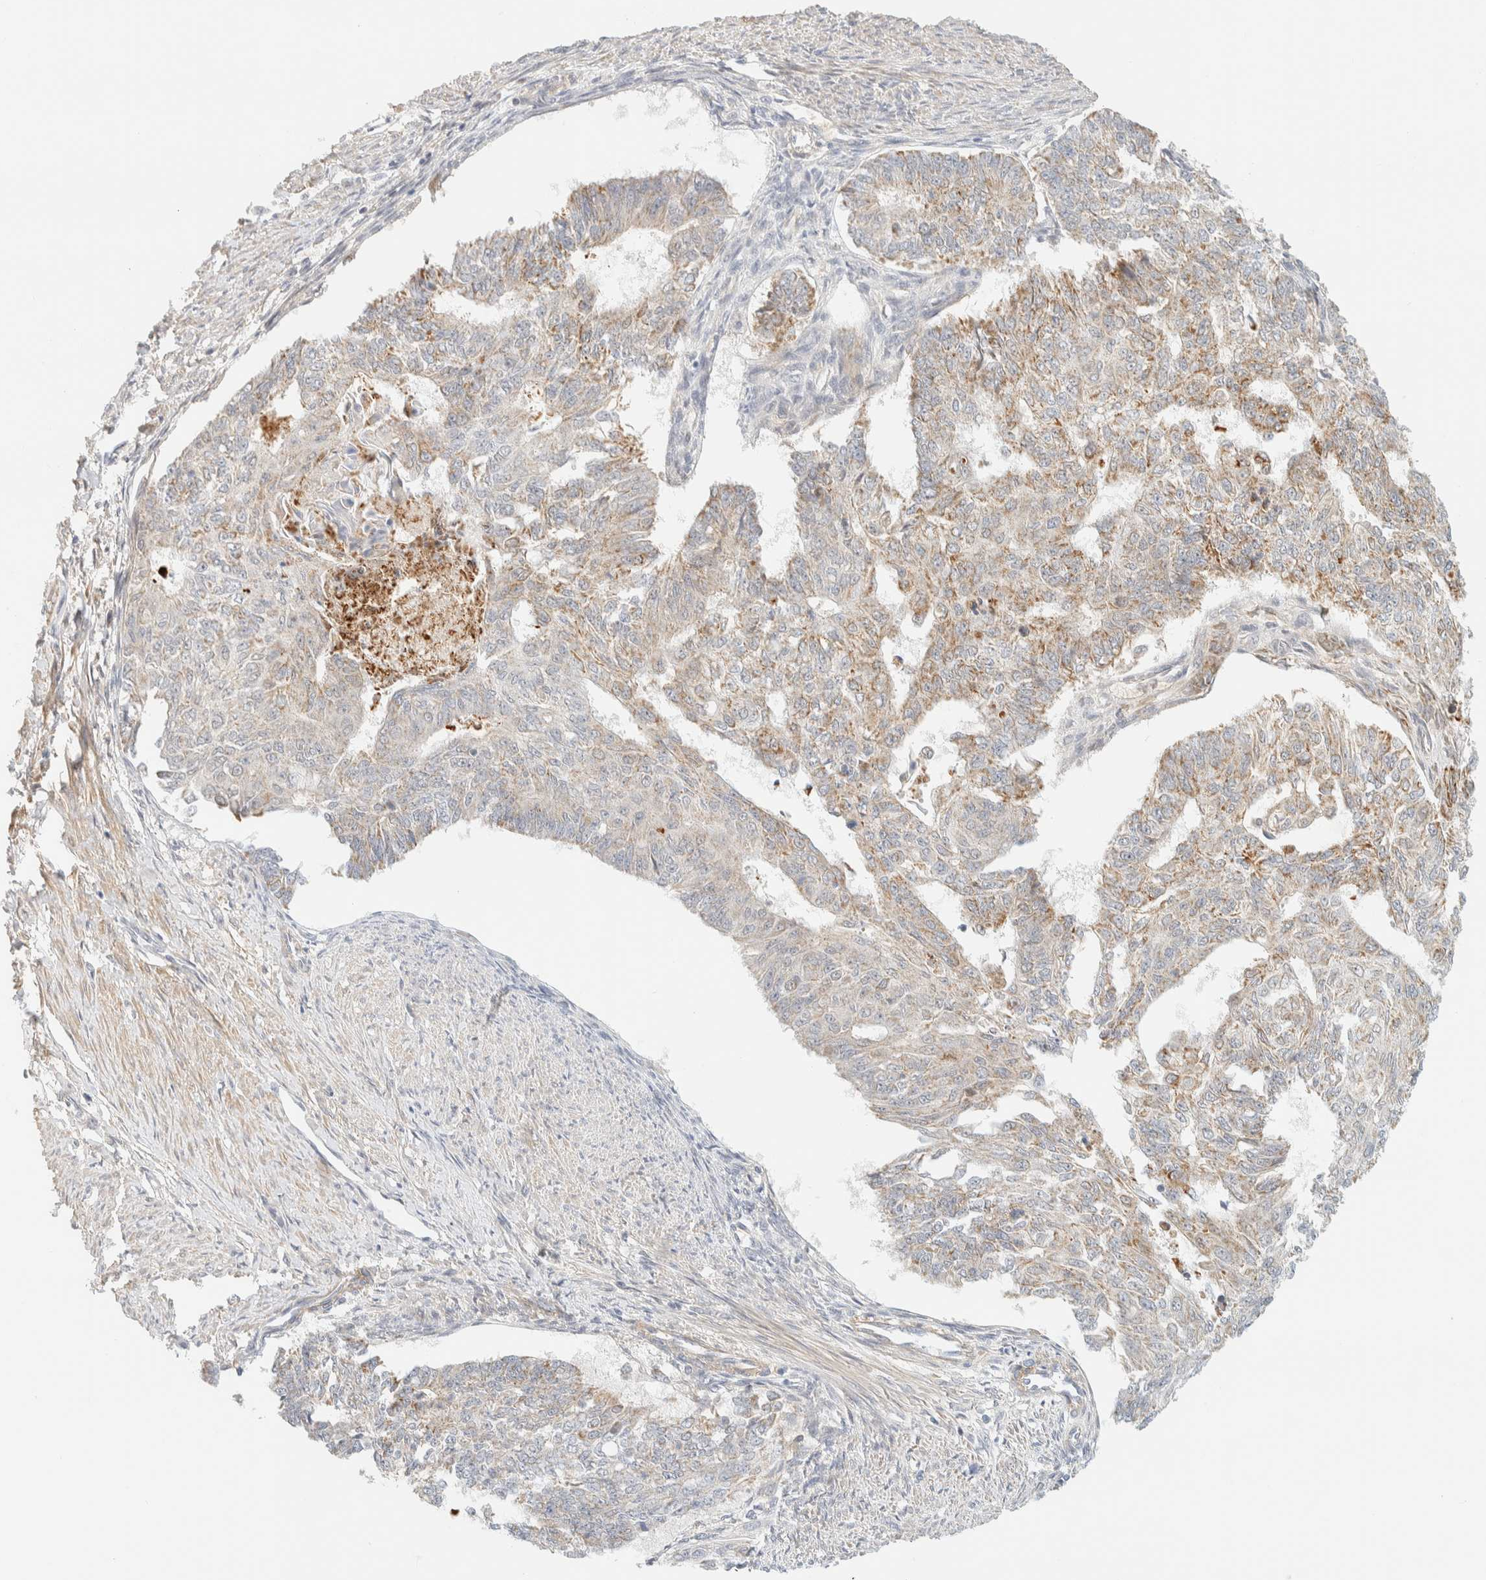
{"staining": {"intensity": "moderate", "quantity": "25%-75%", "location": "cytoplasmic/membranous"}, "tissue": "endometrial cancer", "cell_type": "Tumor cells", "image_type": "cancer", "snomed": [{"axis": "morphology", "description": "Adenocarcinoma, NOS"}, {"axis": "topography", "description": "Endometrium"}], "caption": "There is medium levels of moderate cytoplasmic/membranous staining in tumor cells of endometrial adenocarcinoma, as demonstrated by immunohistochemical staining (brown color).", "gene": "TNK1", "patient": {"sex": "female", "age": 32}}